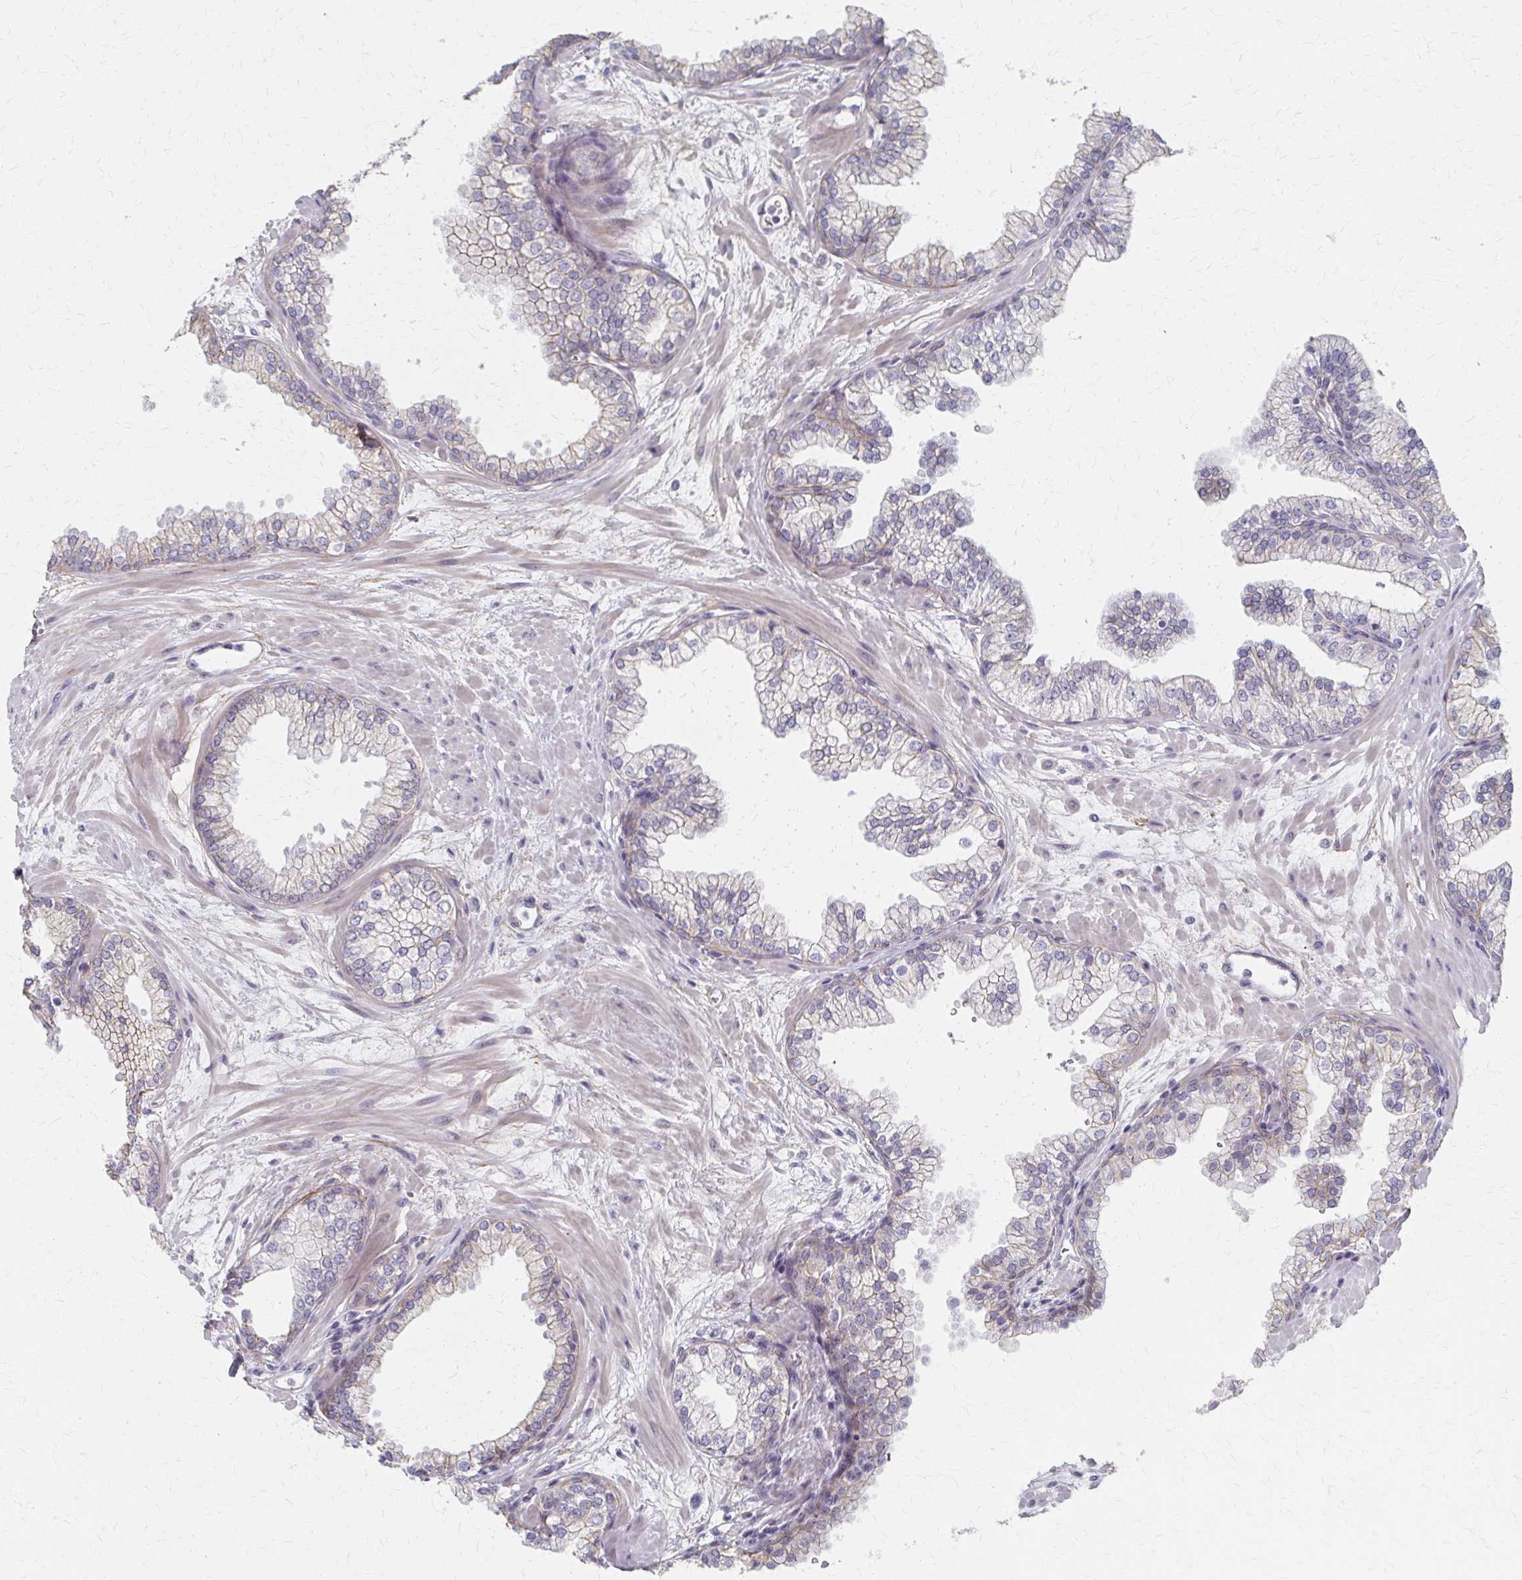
{"staining": {"intensity": "weak", "quantity": "25%-75%", "location": "cytoplasmic/membranous"}, "tissue": "prostate", "cell_type": "Glandular cells", "image_type": "normal", "snomed": [{"axis": "morphology", "description": "Normal tissue, NOS"}, {"axis": "topography", "description": "Prostate"}, {"axis": "topography", "description": "Peripheral nerve tissue"}], "caption": "A low amount of weak cytoplasmic/membranous positivity is identified in approximately 25%-75% of glandular cells in normal prostate.", "gene": "PES1", "patient": {"sex": "male", "age": 61}}